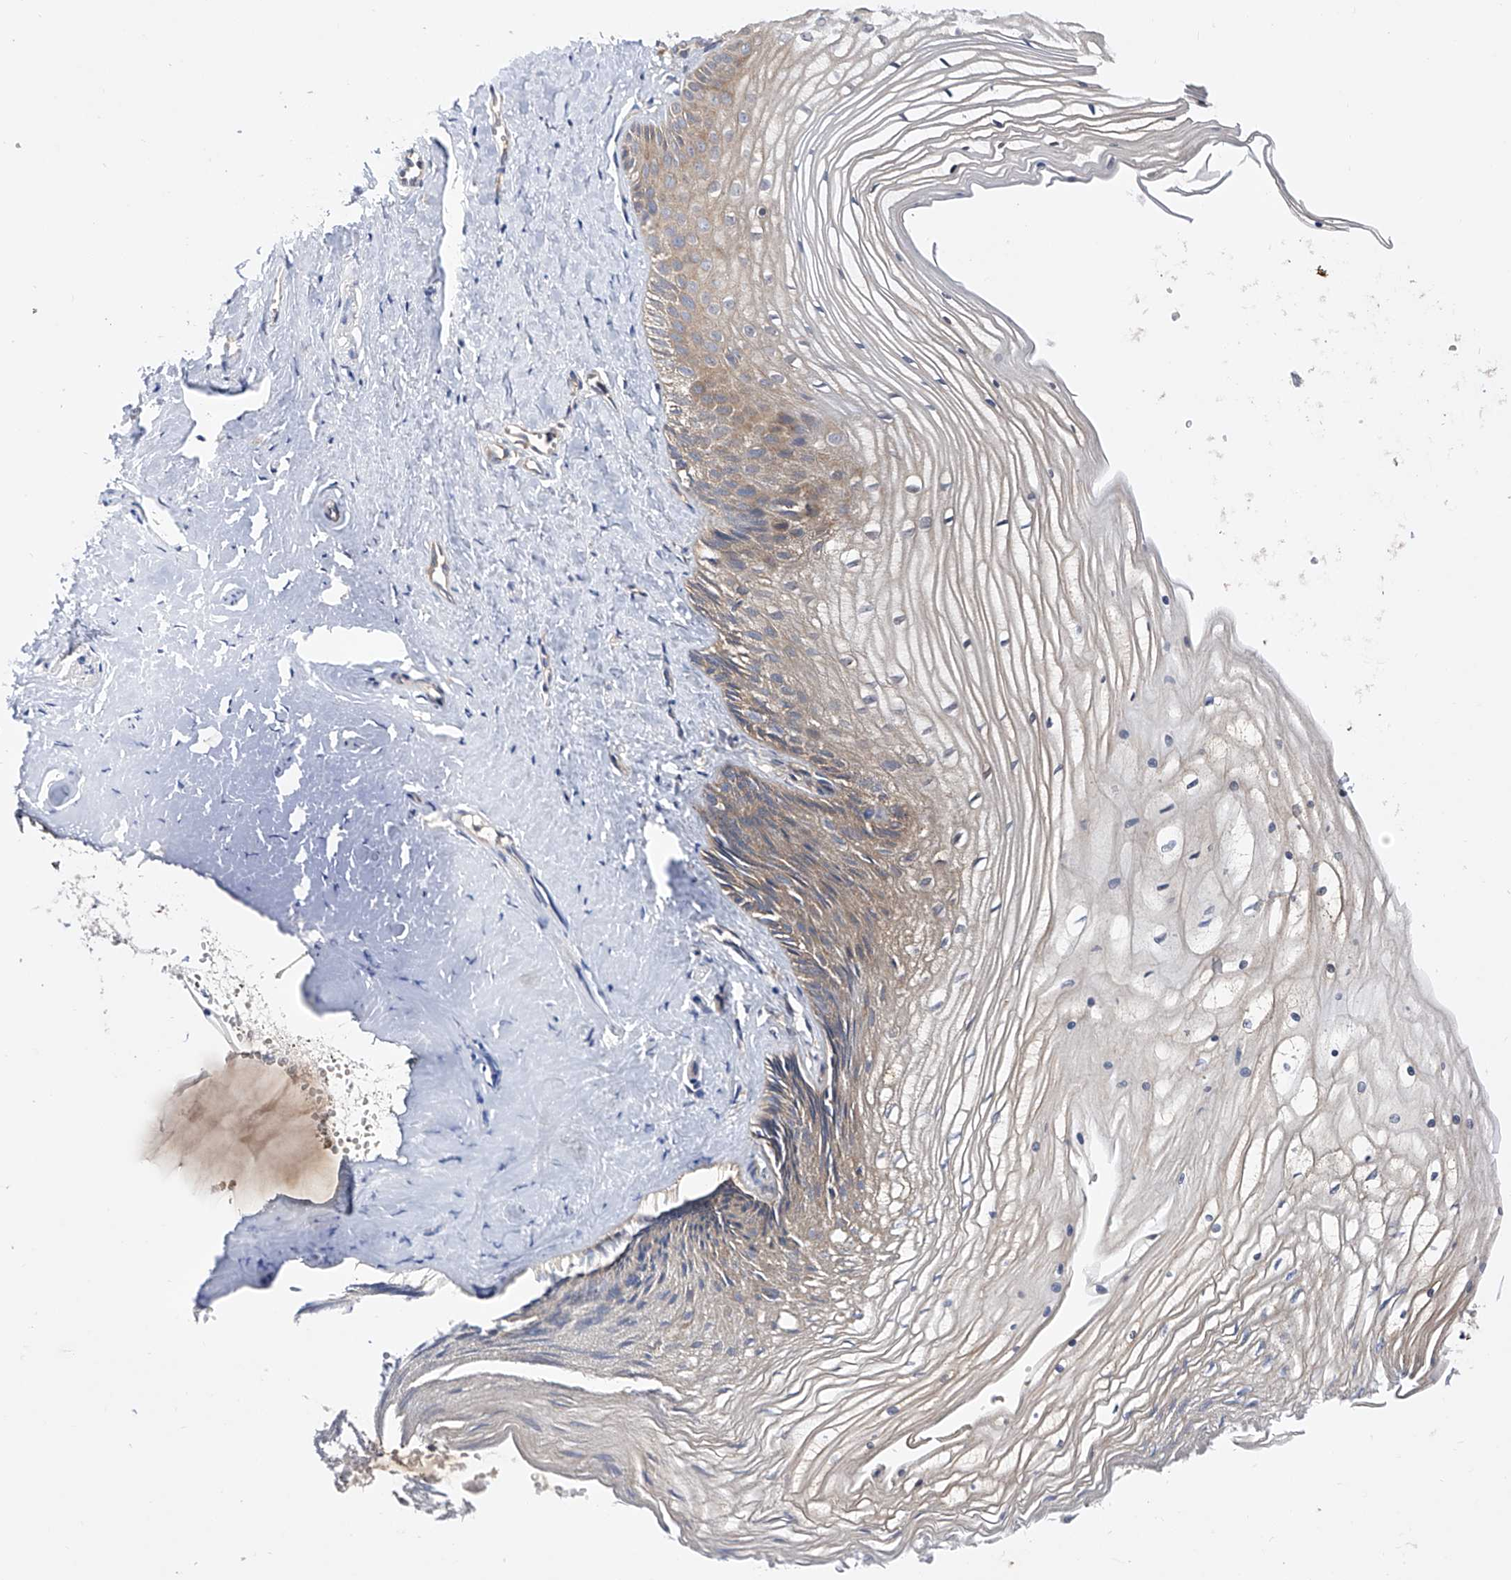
{"staining": {"intensity": "moderate", "quantity": ">75%", "location": "cytoplasmic/membranous"}, "tissue": "vagina", "cell_type": "Squamous epithelial cells", "image_type": "normal", "snomed": [{"axis": "morphology", "description": "Normal tissue, NOS"}, {"axis": "topography", "description": "Vagina"}, {"axis": "topography", "description": "Cervix"}], "caption": "This is a histology image of IHC staining of benign vagina, which shows moderate staining in the cytoplasmic/membranous of squamous epithelial cells.", "gene": "USP45", "patient": {"sex": "female", "age": 40}}